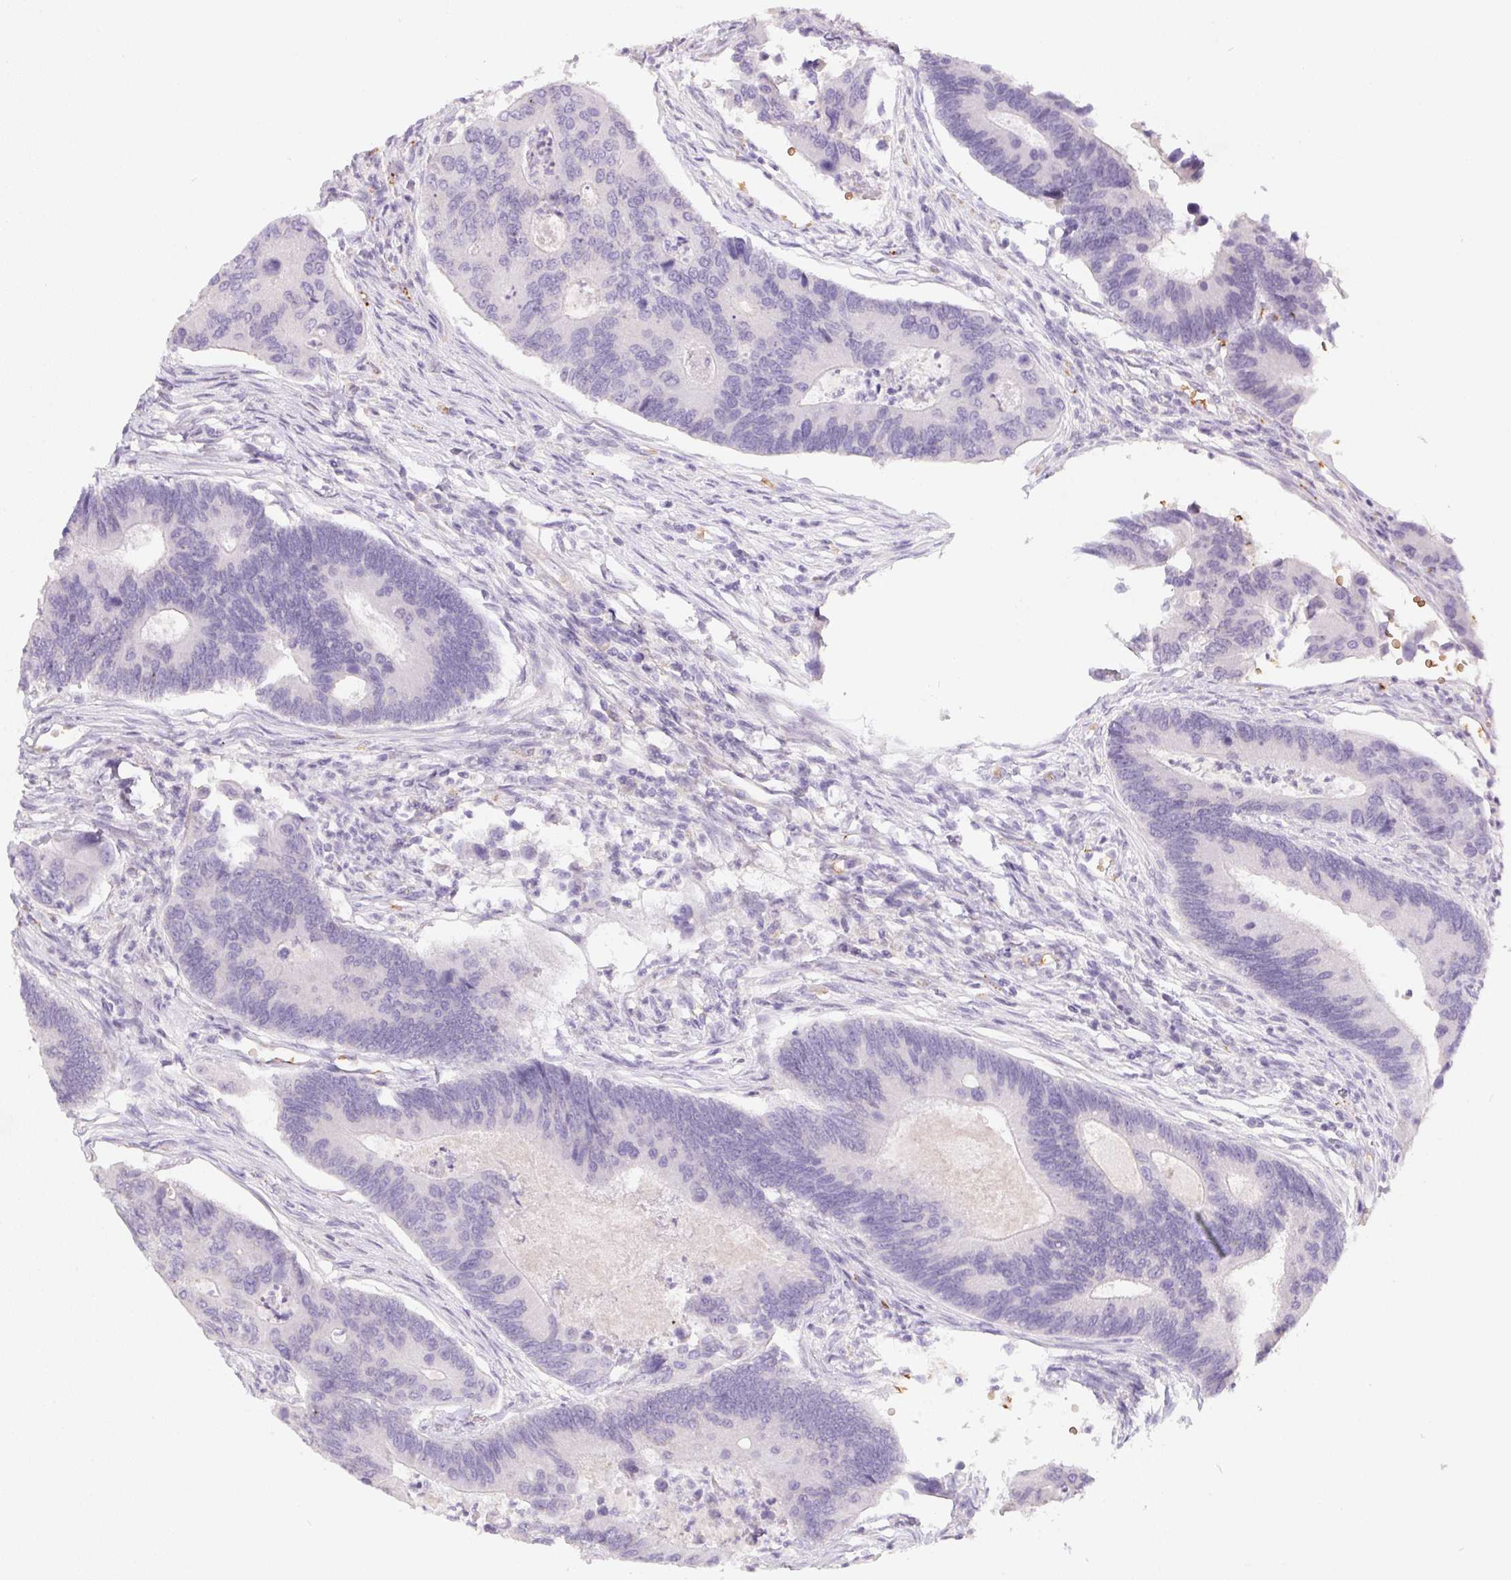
{"staining": {"intensity": "negative", "quantity": "none", "location": "none"}, "tissue": "colorectal cancer", "cell_type": "Tumor cells", "image_type": "cancer", "snomed": [{"axis": "morphology", "description": "Adenocarcinoma, NOS"}, {"axis": "topography", "description": "Colon"}], "caption": "Tumor cells show no significant staining in colorectal adenocarcinoma.", "gene": "DCD", "patient": {"sex": "female", "age": 67}}